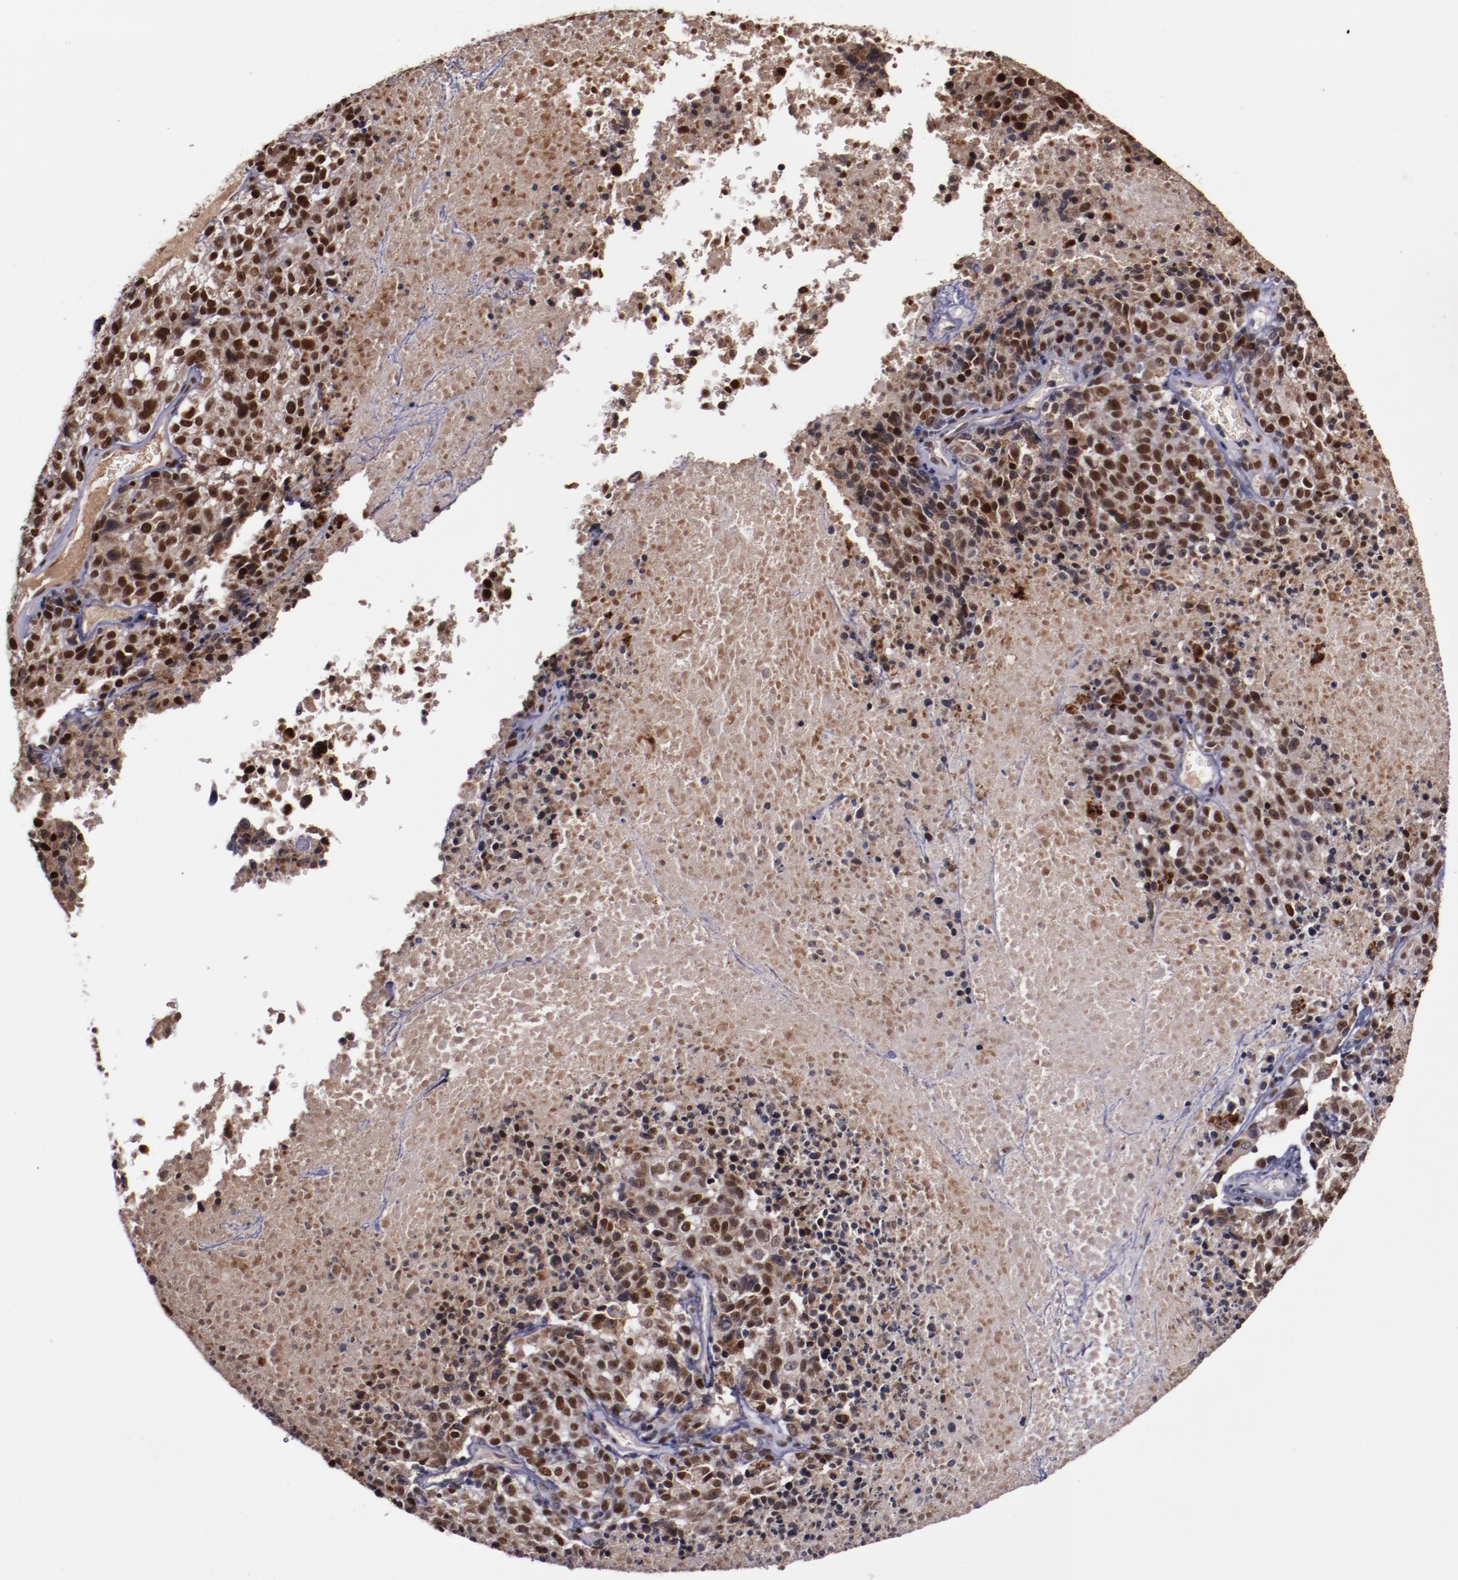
{"staining": {"intensity": "strong", "quantity": ">75%", "location": "cytoplasmic/membranous,nuclear"}, "tissue": "melanoma", "cell_type": "Tumor cells", "image_type": "cancer", "snomed": [{"axis": "morphology", "description": "Malignant melanoma, Metastatic site"}, {"axis": "topography", "description": "Cerebral cortex"}], "caption": "Melanoma stained with immunohistochemistry reveals strong cytoplasmic/membranous and nuclear staining in approximately >75% of tumor cells.", "gene": "CHEK2", "patient": {"sex": "female", "age": 52}}